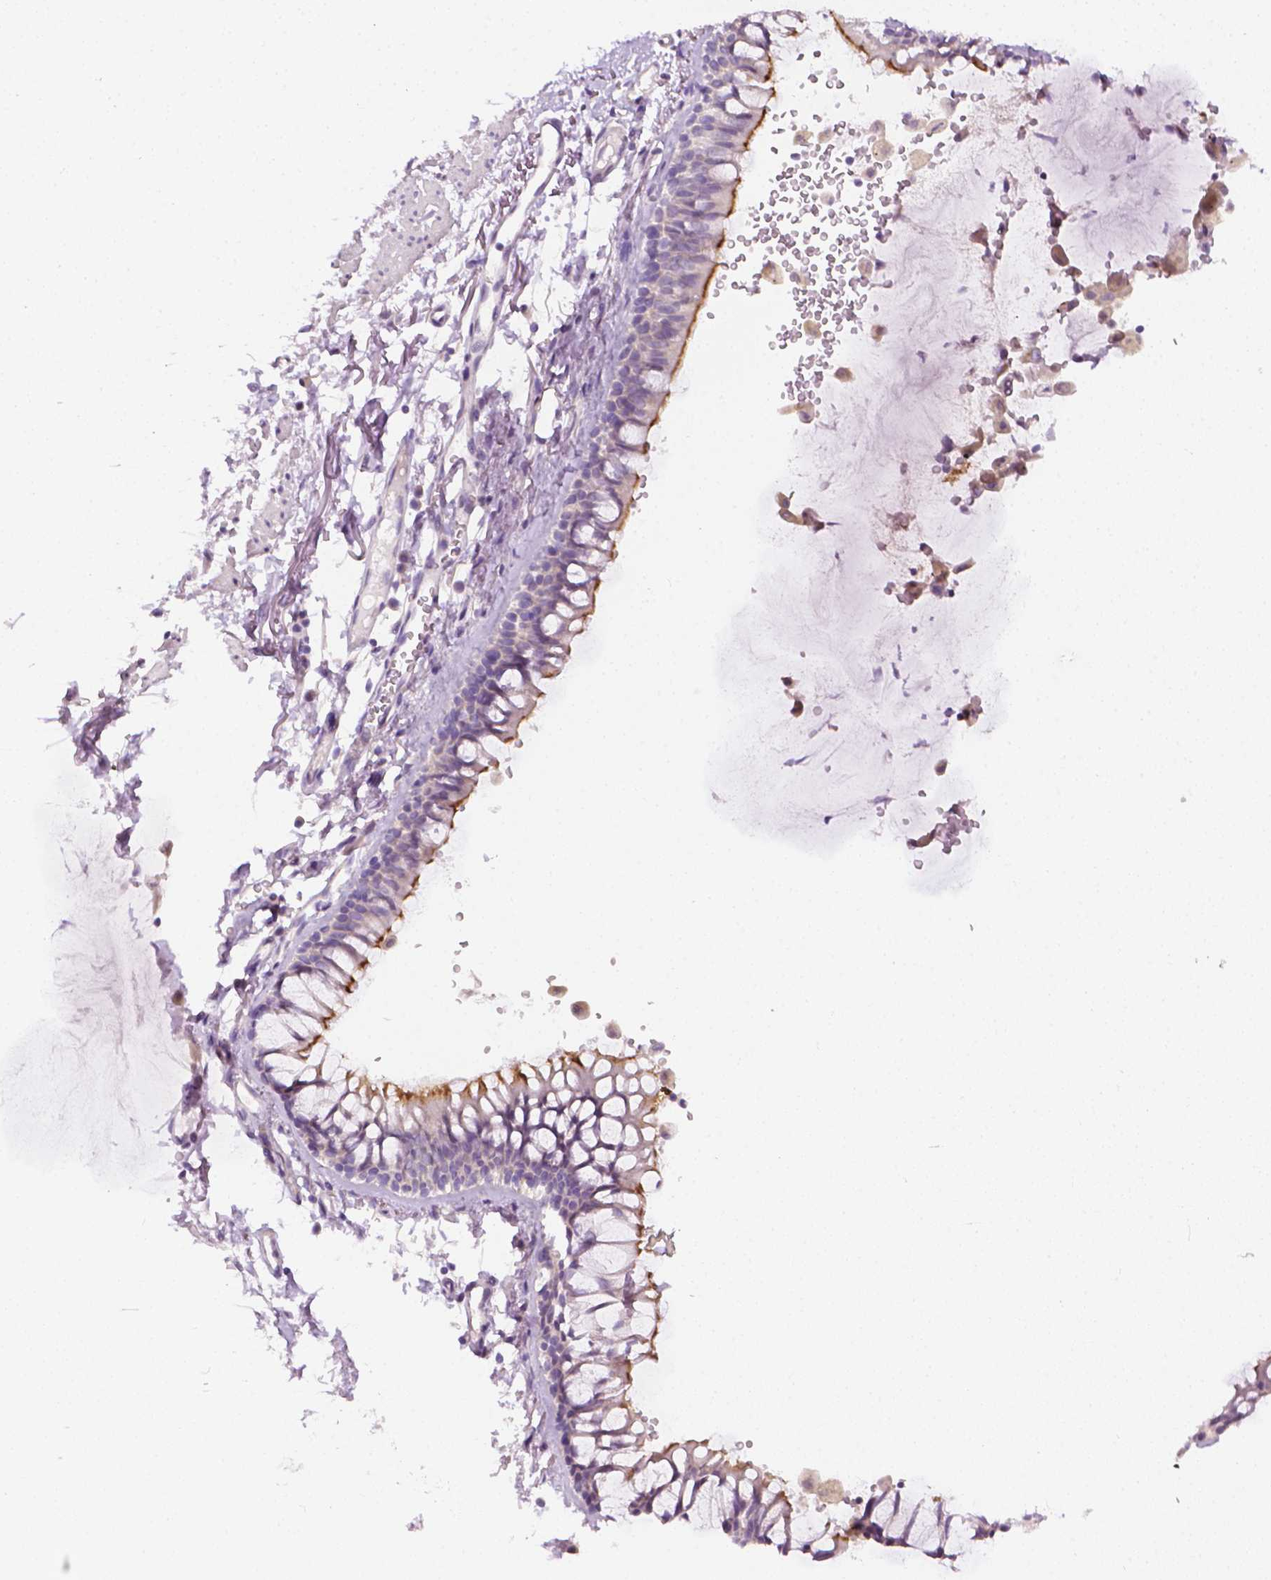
{"staining": {"intensity": "negative", "quantity": "none", "location": "none"}, "tissue": "adipose tissue", "cell_type": "Adipocytes", "image_type": "normal", "snomed": [{"axis": "morphology", "description": "Normal tissue, NOS"}, {"axis": "topography", "description": "Cartilage tissue"}, {"axis": "topography", "description": "Bronchus"}], "caption": "High power microscopy histopathology image of an immunohistochemistry photomicrograph of unremarkable adipose tissue, revealing no significant staining in adipocytes.", "gene": "MCOLN3", "patient": {"sex": "female", "age": 79}}